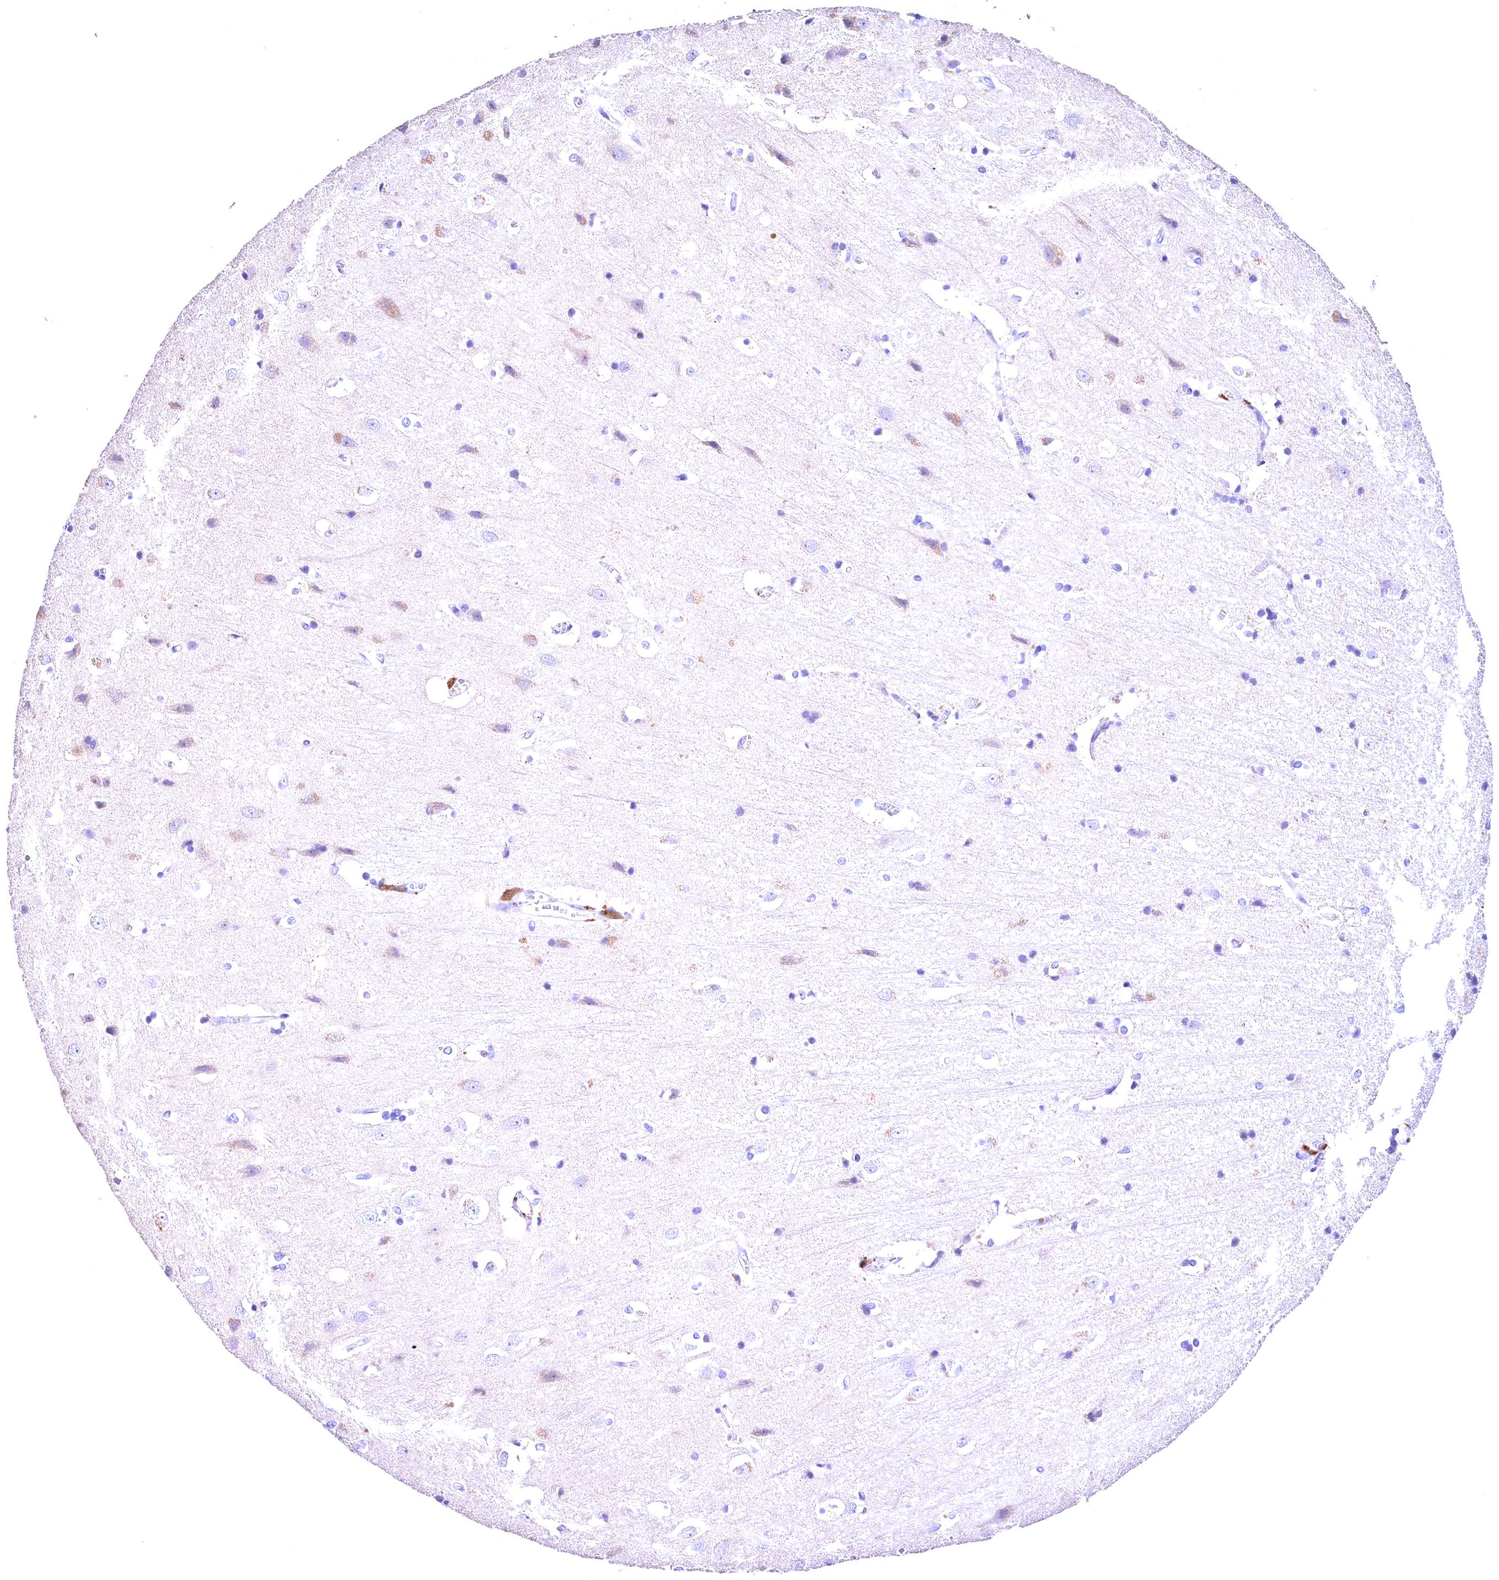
{"staining": {"intensity": "negative", "quantity": "none", "location": "none"}, "tissue": "cerebral cortex", "cell_type": "Endothelial cells", "image_type": "normal", "snomed": [{"axis": "morphology", "description": "Normal tissue, NOS"}, {"axis": "topography", "description": "Cerebral cortex"}], "caption": "IHC histopathology image of unremarkable cerebral cortex: human cerebral cortex stained with DAB (3,3'-diaminobenzidine) displays no significant protein positivity in endothelial cells.", "gene": "PHAF1", "patient": {"sex": "male", "age": 54}}